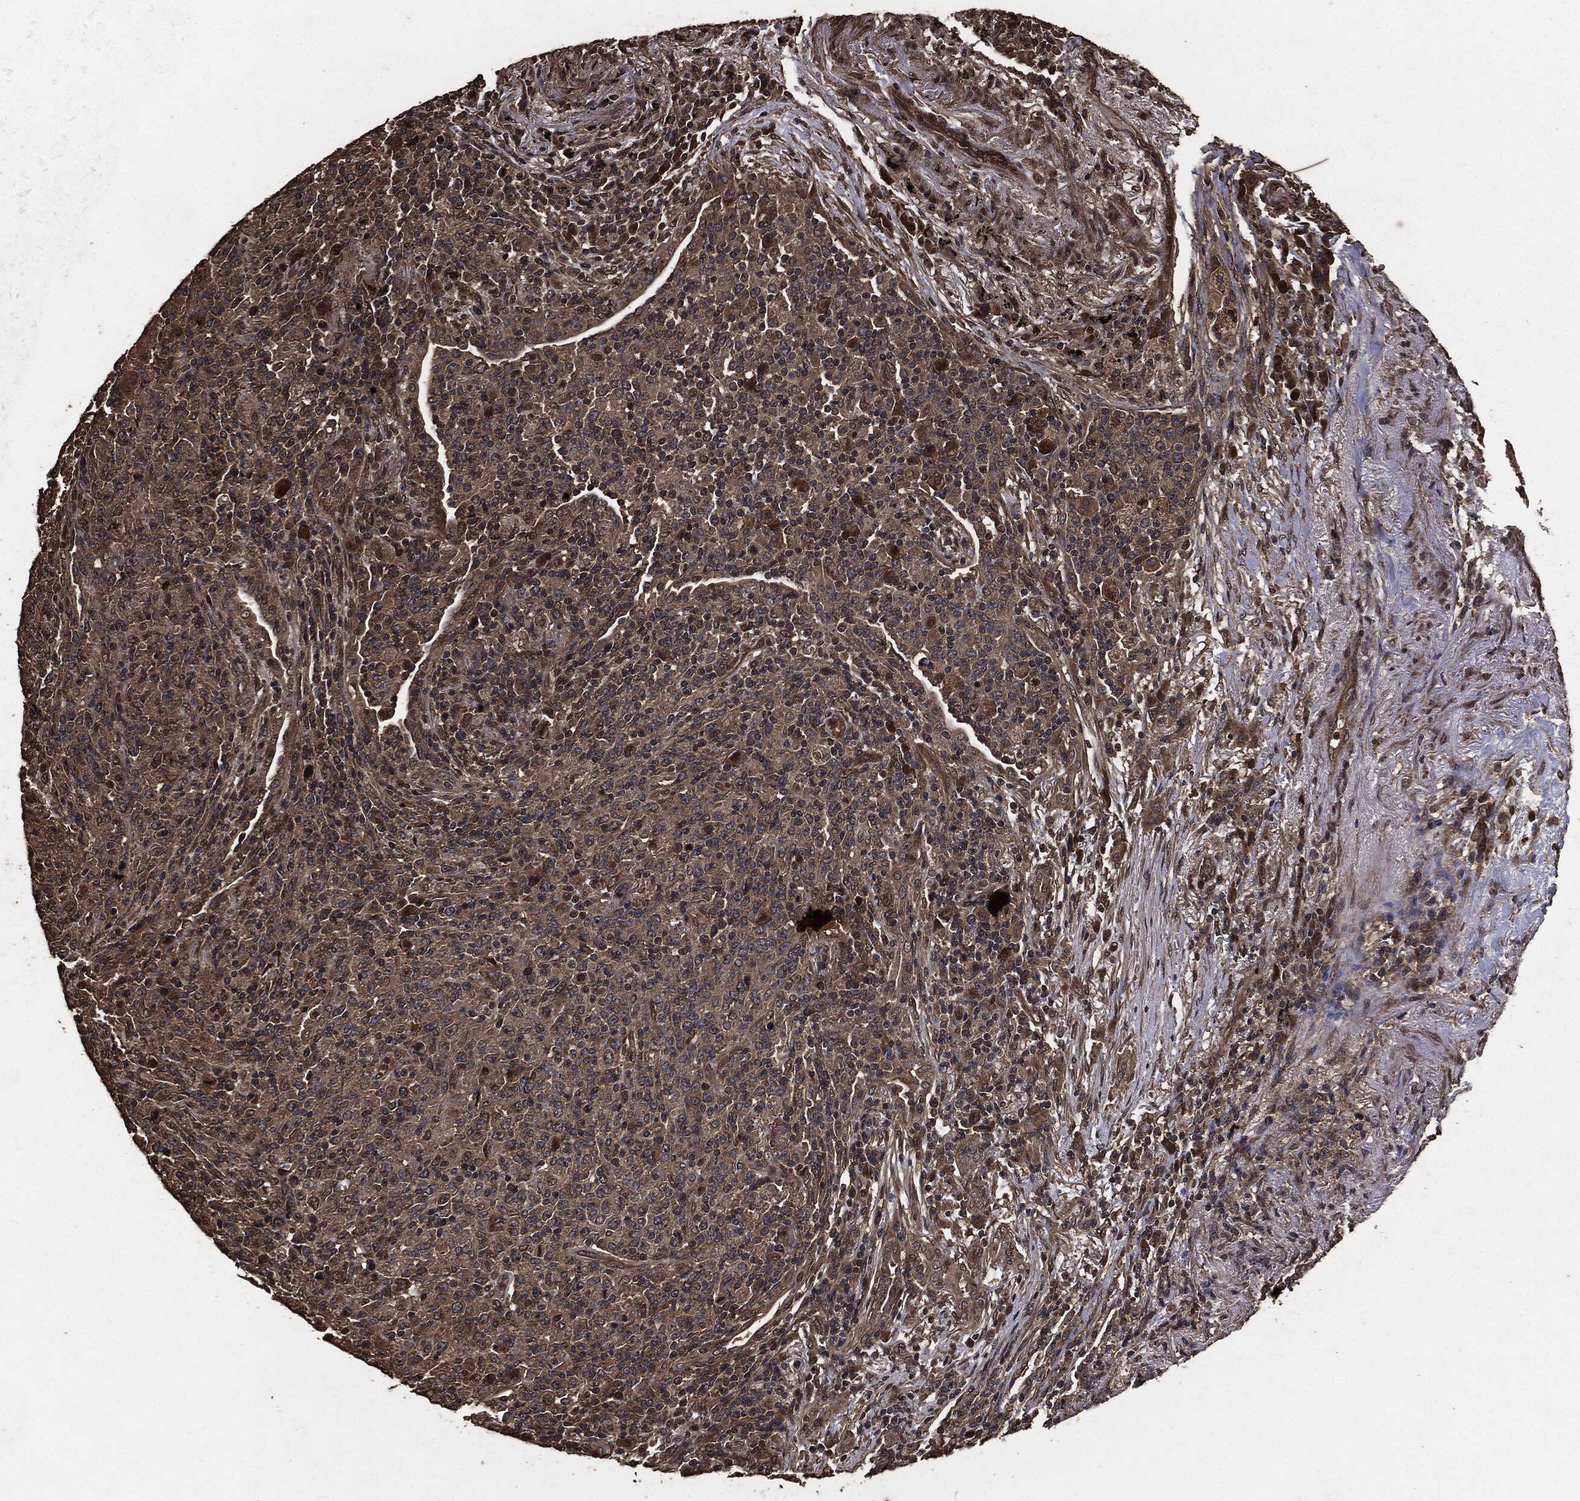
{"staining": {"intensity": "weak", "quantity": "25%-75%", "location": "cytoplasmic/membranous"}, "tissue": "lymphoma", "cell_type": "Tumor cells", "image_type": "cancer", "snomed": [{"axis": "morphology", "description": "Malignant lymphoma, non-Hodgkin's type, High grade"}, {"axis": "topography", "description": "Lung"}], "caption": "Immunohistochemistry image of neoplastic tissue: lymphoma stained using immunohistochemistry demonstrates low levels of weak protein expression localized specifically in the cytoplasmic/membranous of tumor cells, appearing as a cytoplasmic/membranous brown color.", "gene": "AKT1S1", "patient": {"sex": "male", "age": 79}}